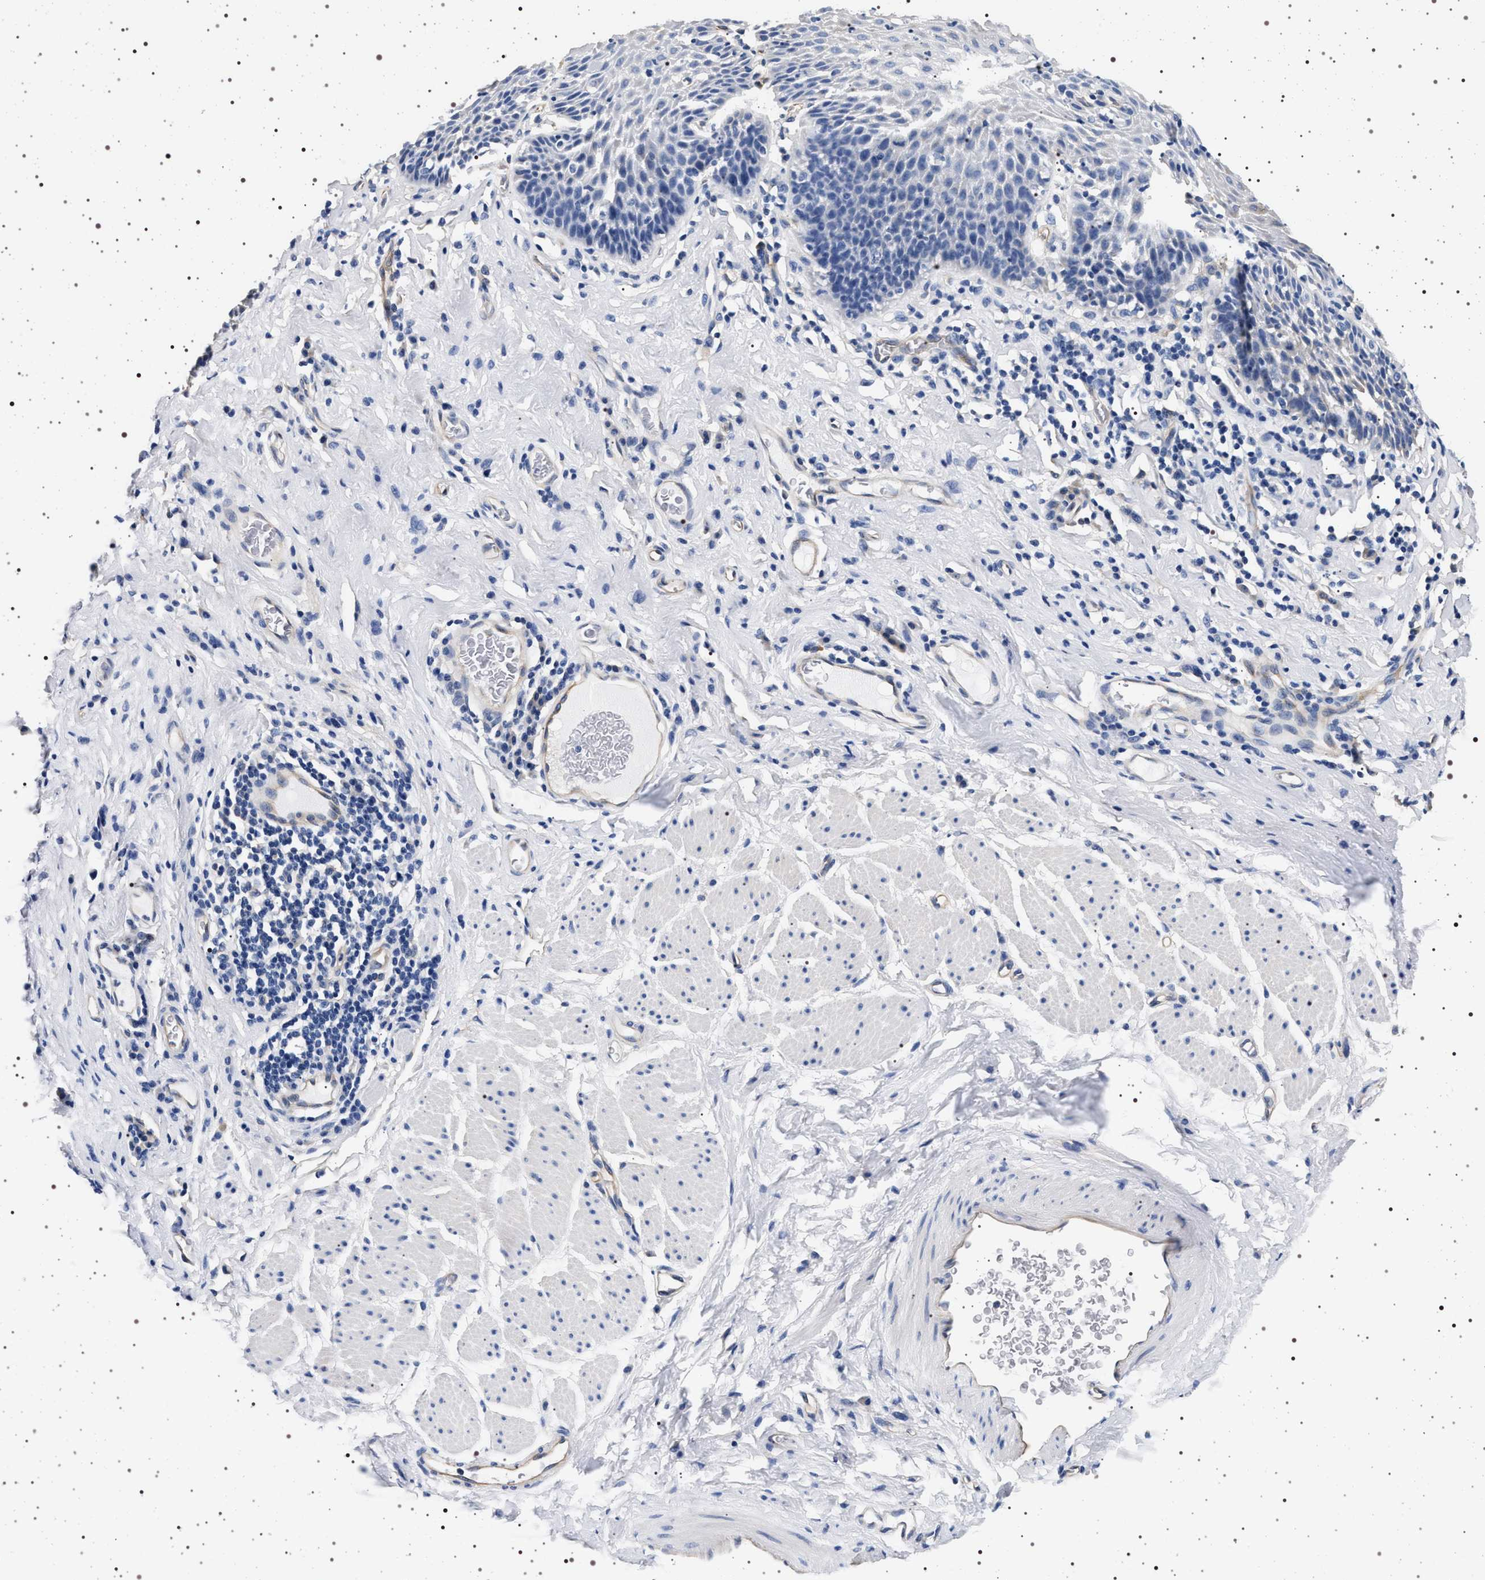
{"staining": {"intensity": "negative", "quantity": "none", "location": "none"}, "tissue": "esophagus", "cell_type": "Squamous epithelial cells", "image_type": "normal", "snomed": [{"axis": "morphology", "description": "Normal tissue, NOS"}, {"axis": "topography", "description": "Esophagus"}], "caption": "Benign esophagus was stained to show a protein in brown. There is no significant positivity in squamous epithelial cells. (Brightfield microscopy of DAB (3,3'-diaminobenzidine) immunohistochemistry at high magnification).", "gene": "HSD17B1", "patient": {"sex": "female", "age": 61}}